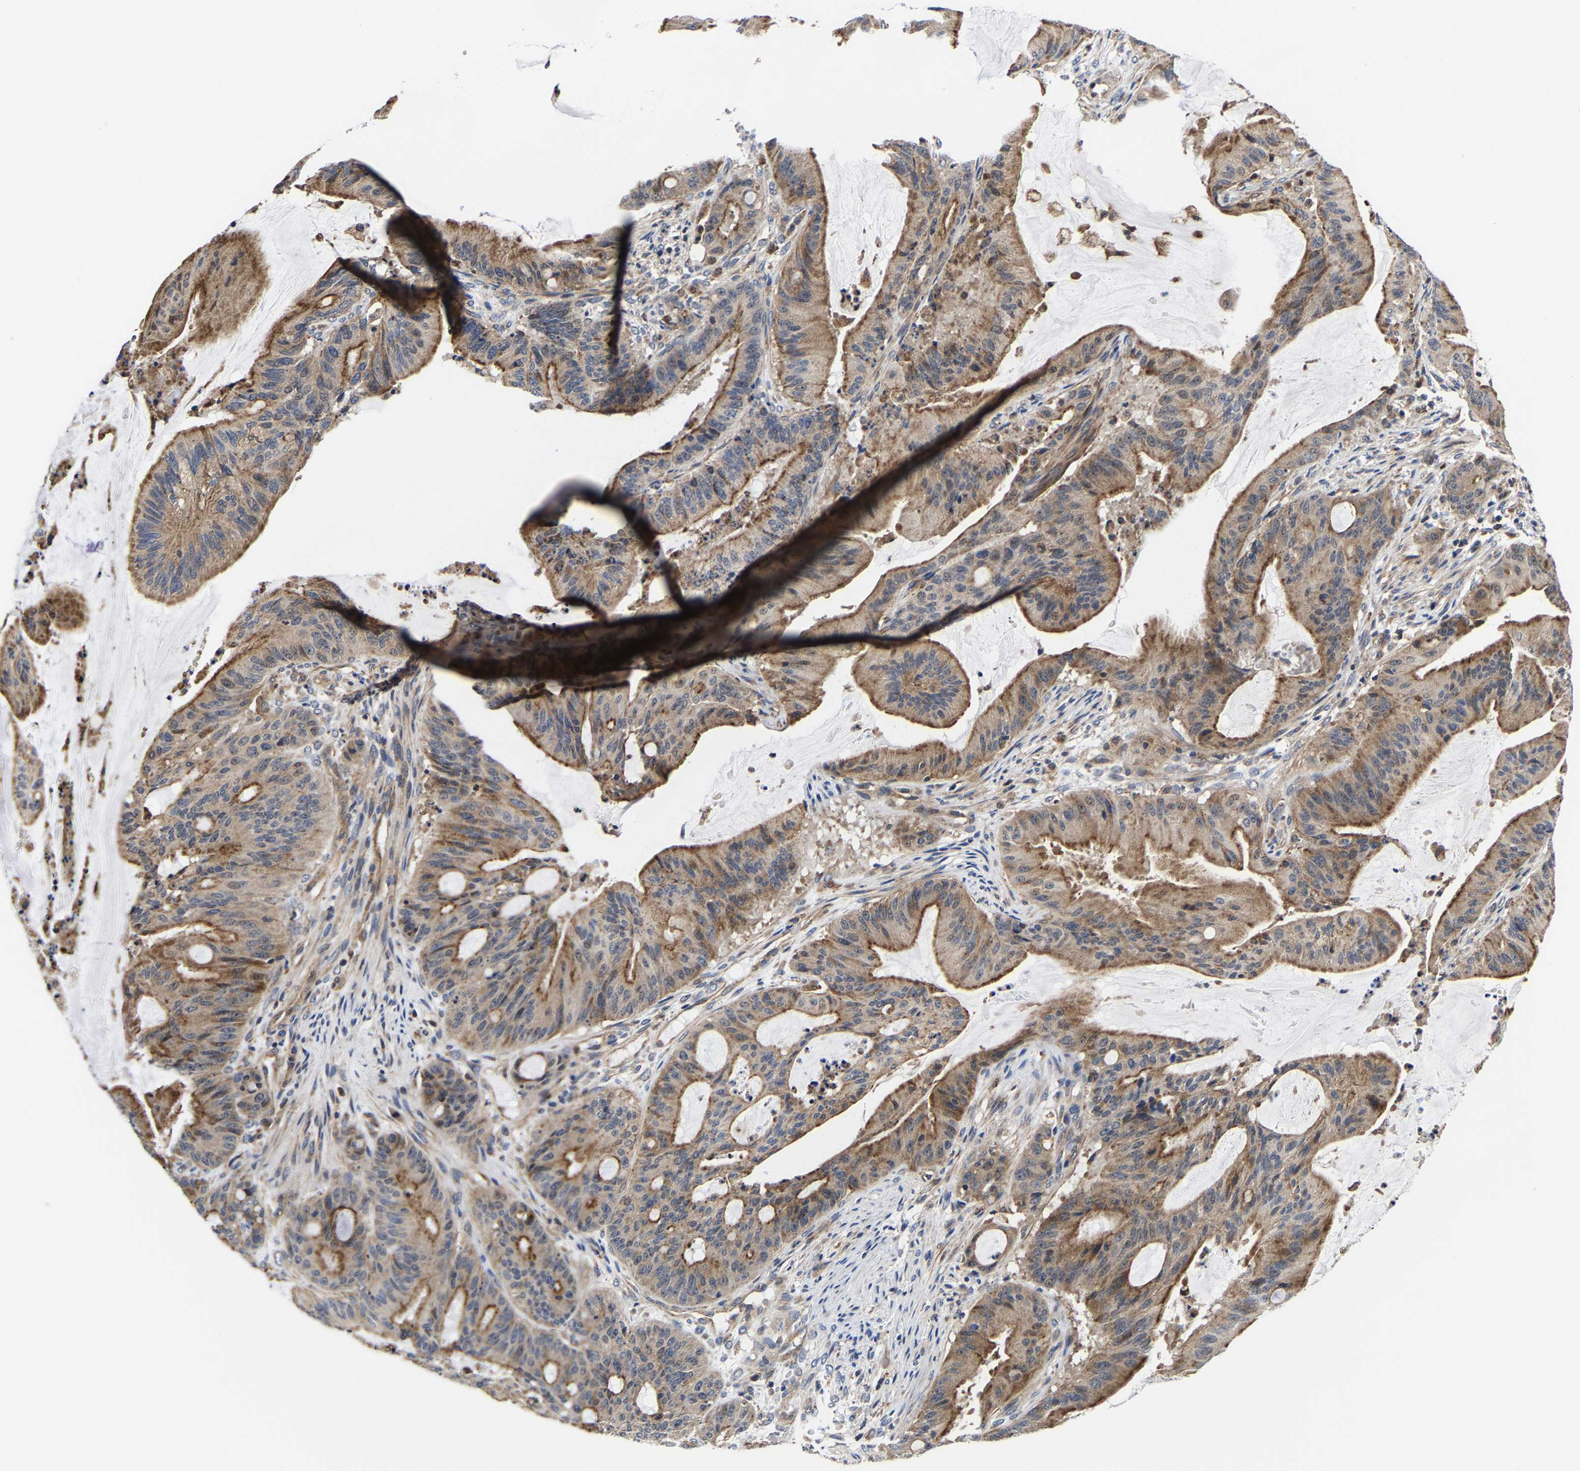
{"staining": {"intensity": "moderate", "quantity": ">75%", "location": "cytoplasmic/membranous"}, "tissue": "liver cancer", "cell_type": "Tumor cells", "image_type": "cancer", "snomed": [{"axis": "morphology", "description": "Normal tissue, NOS"}, {"axis": "morphology", "description": "Cholangiocarcinoma"}, {"axis": "topography", "description": "Liver"}, {"axis": "topography", "description": "Peripheral nerve tissue"}], "caption": "Immunohistochemical staining of liver cholangiocarcinoma displays medium levels of moderate cytoplasmic/membranous protein positivity in about >75% of tumor cells. (IHC, brightfield microscopy, high magnification).", "gene": "PFKFB3", "patient": {"sex": "female", "age": 73}}